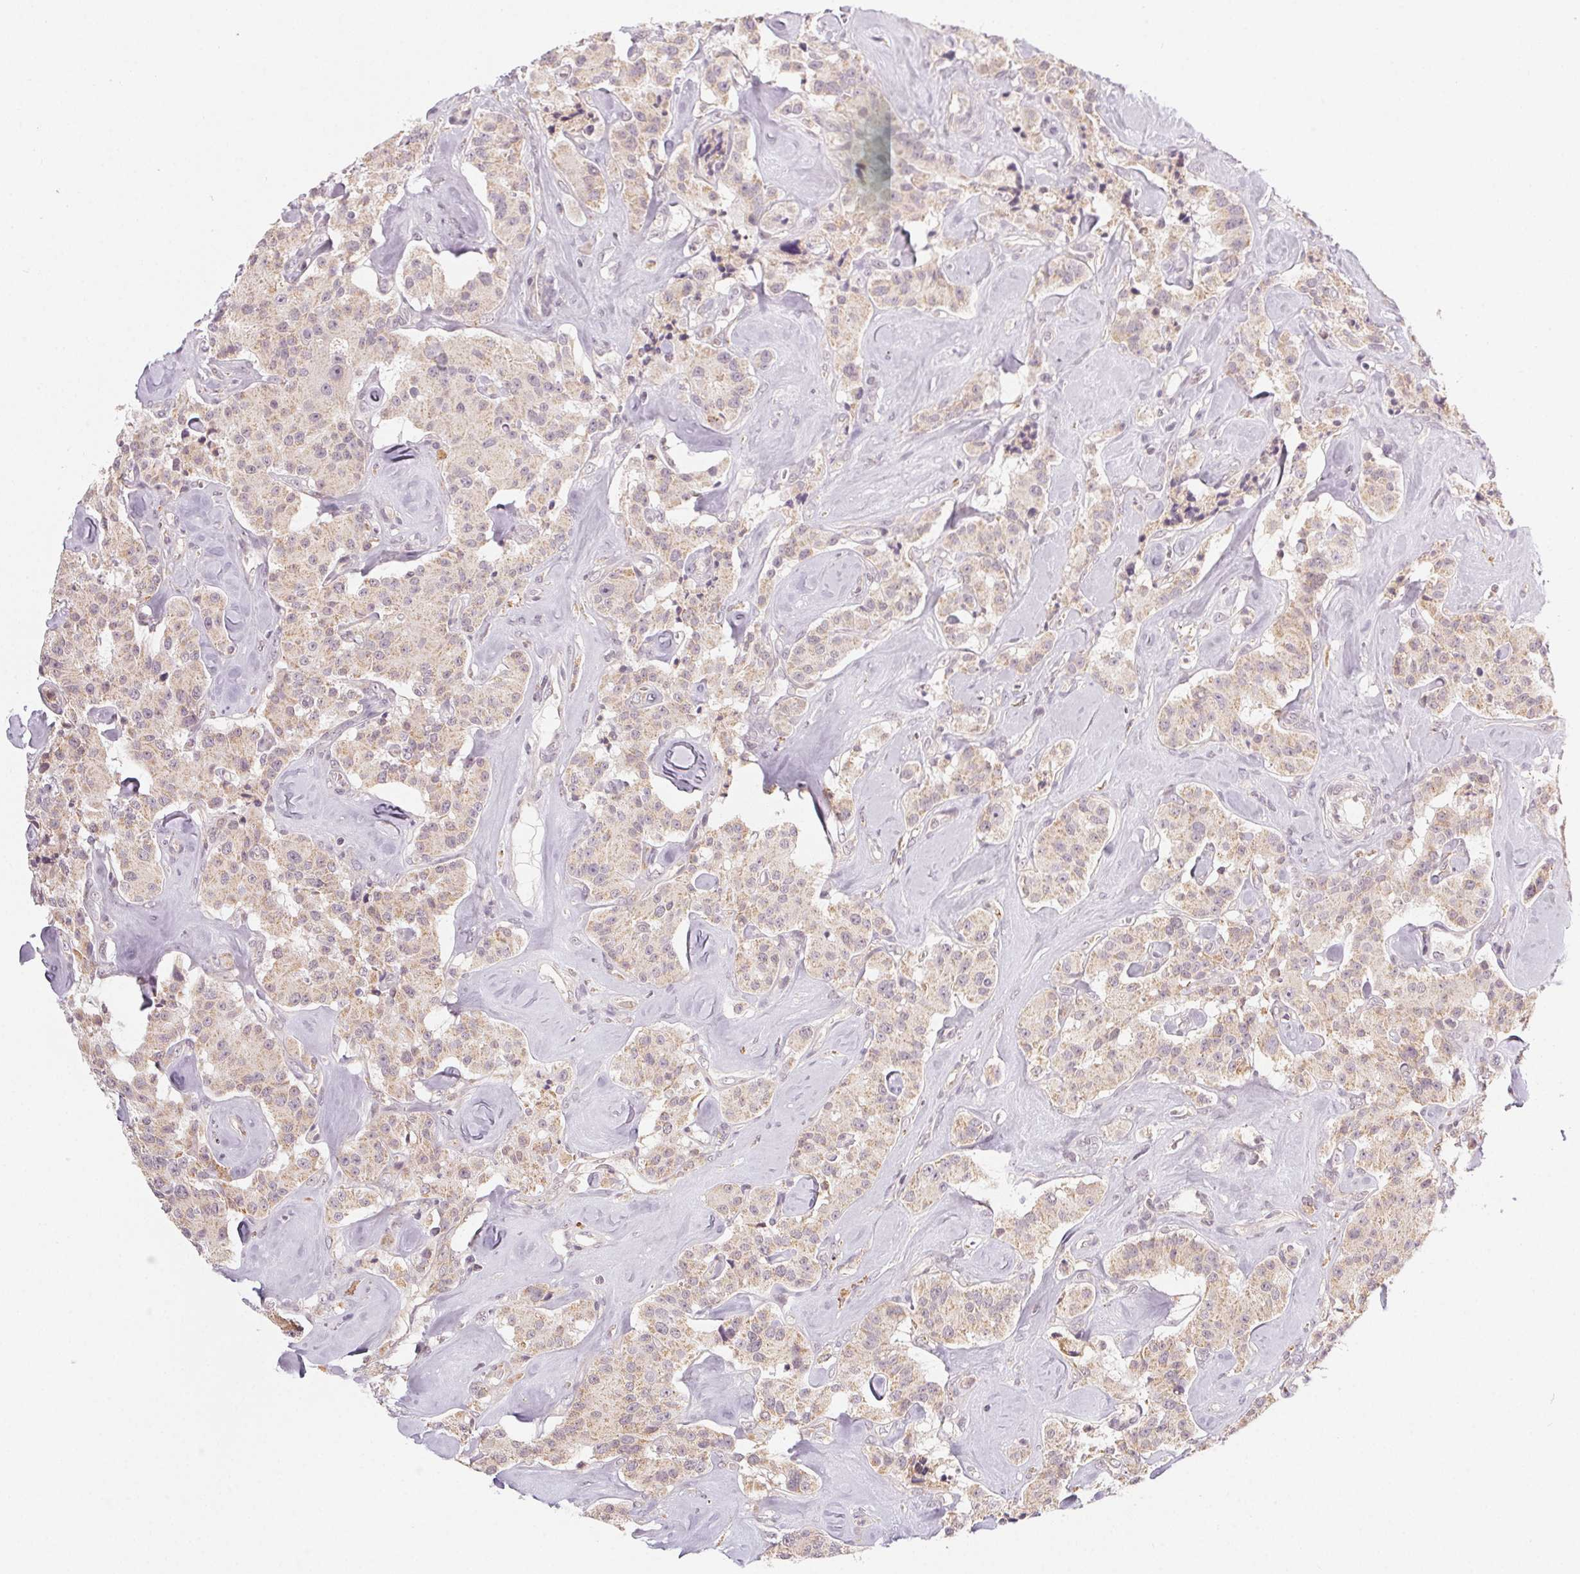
{"staining": {"intensity": "weak", "quantity": "25%-75%", "location": "cytoplasmic/membranous"}, "tissue": "carcinoid", "cell_type": "Tumor cells", "image_type": "cancer", "snomed": [{"axis": "morphology", "description": "Carcinoid, malignant, NOS"}, {"axis": "topography", "description": "Pancreas"}], "caption": "Tumor cells display weak cytoplasmic/membranous staining in approximately 25%-75% of cells in carcinoid. Immunohistochemistry stains the protein in brown and the nuclei are stained blue.", "gene": "NCOA4", "patient": {"sex": "male", "age": 41}}